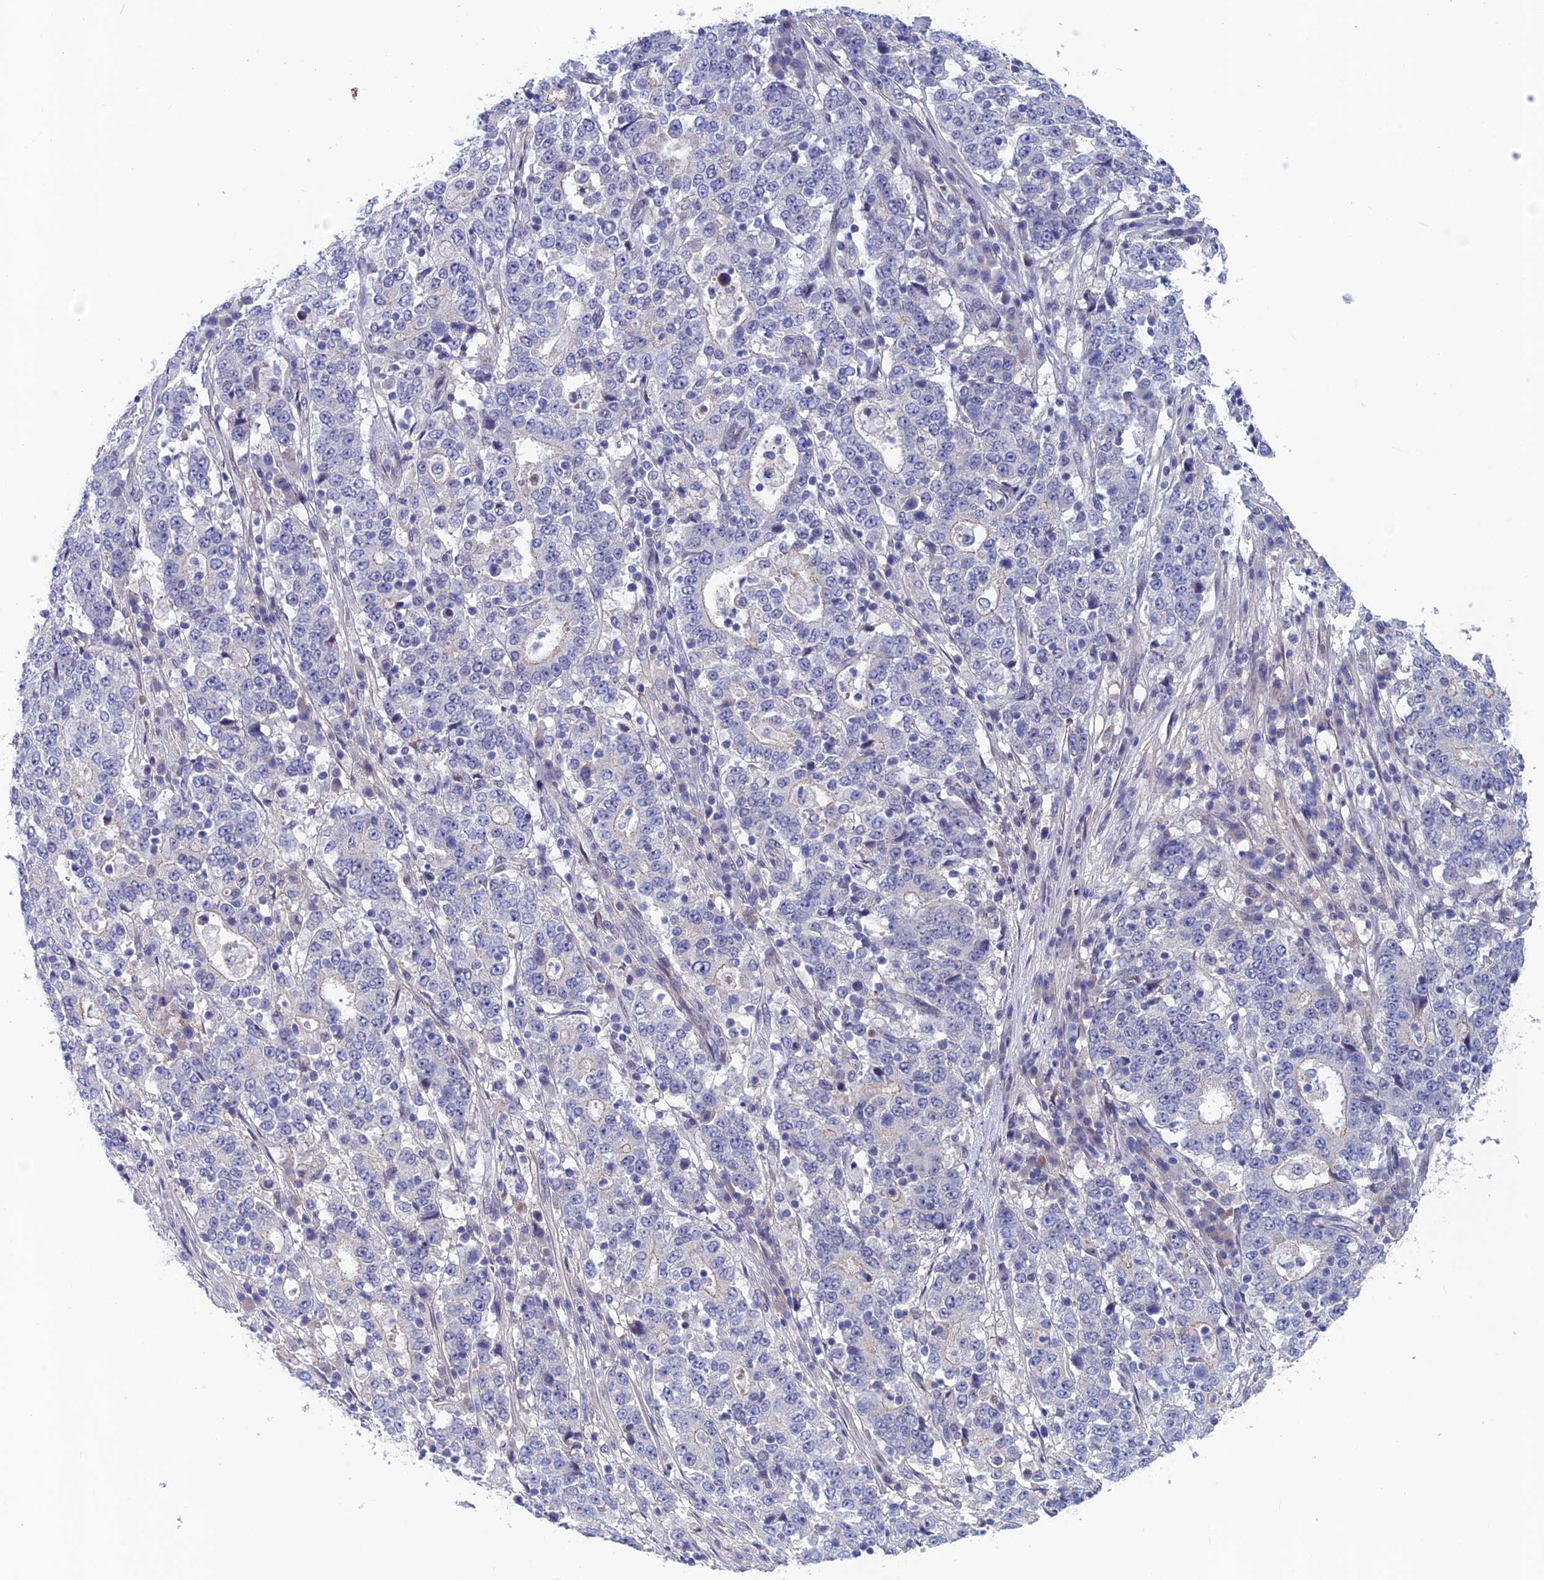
{"staining": {"intensity": "negative", "quantity": "none", "location": "none"}, "tissue": "stomach cancer", "cell_type": "Tumor cells", "image_type": "cancer", "snomed": [{"axis": "morphology", "description": "Adenocarcinoma, NOS"}, {"axis": "topography", "description": "Stomach"}], "caption": "Tumor cells show no significant positivity in adenocarcinoma (stomach).", "gene": "FKBPL", "patient": {"sex": "male", "age": 59}}